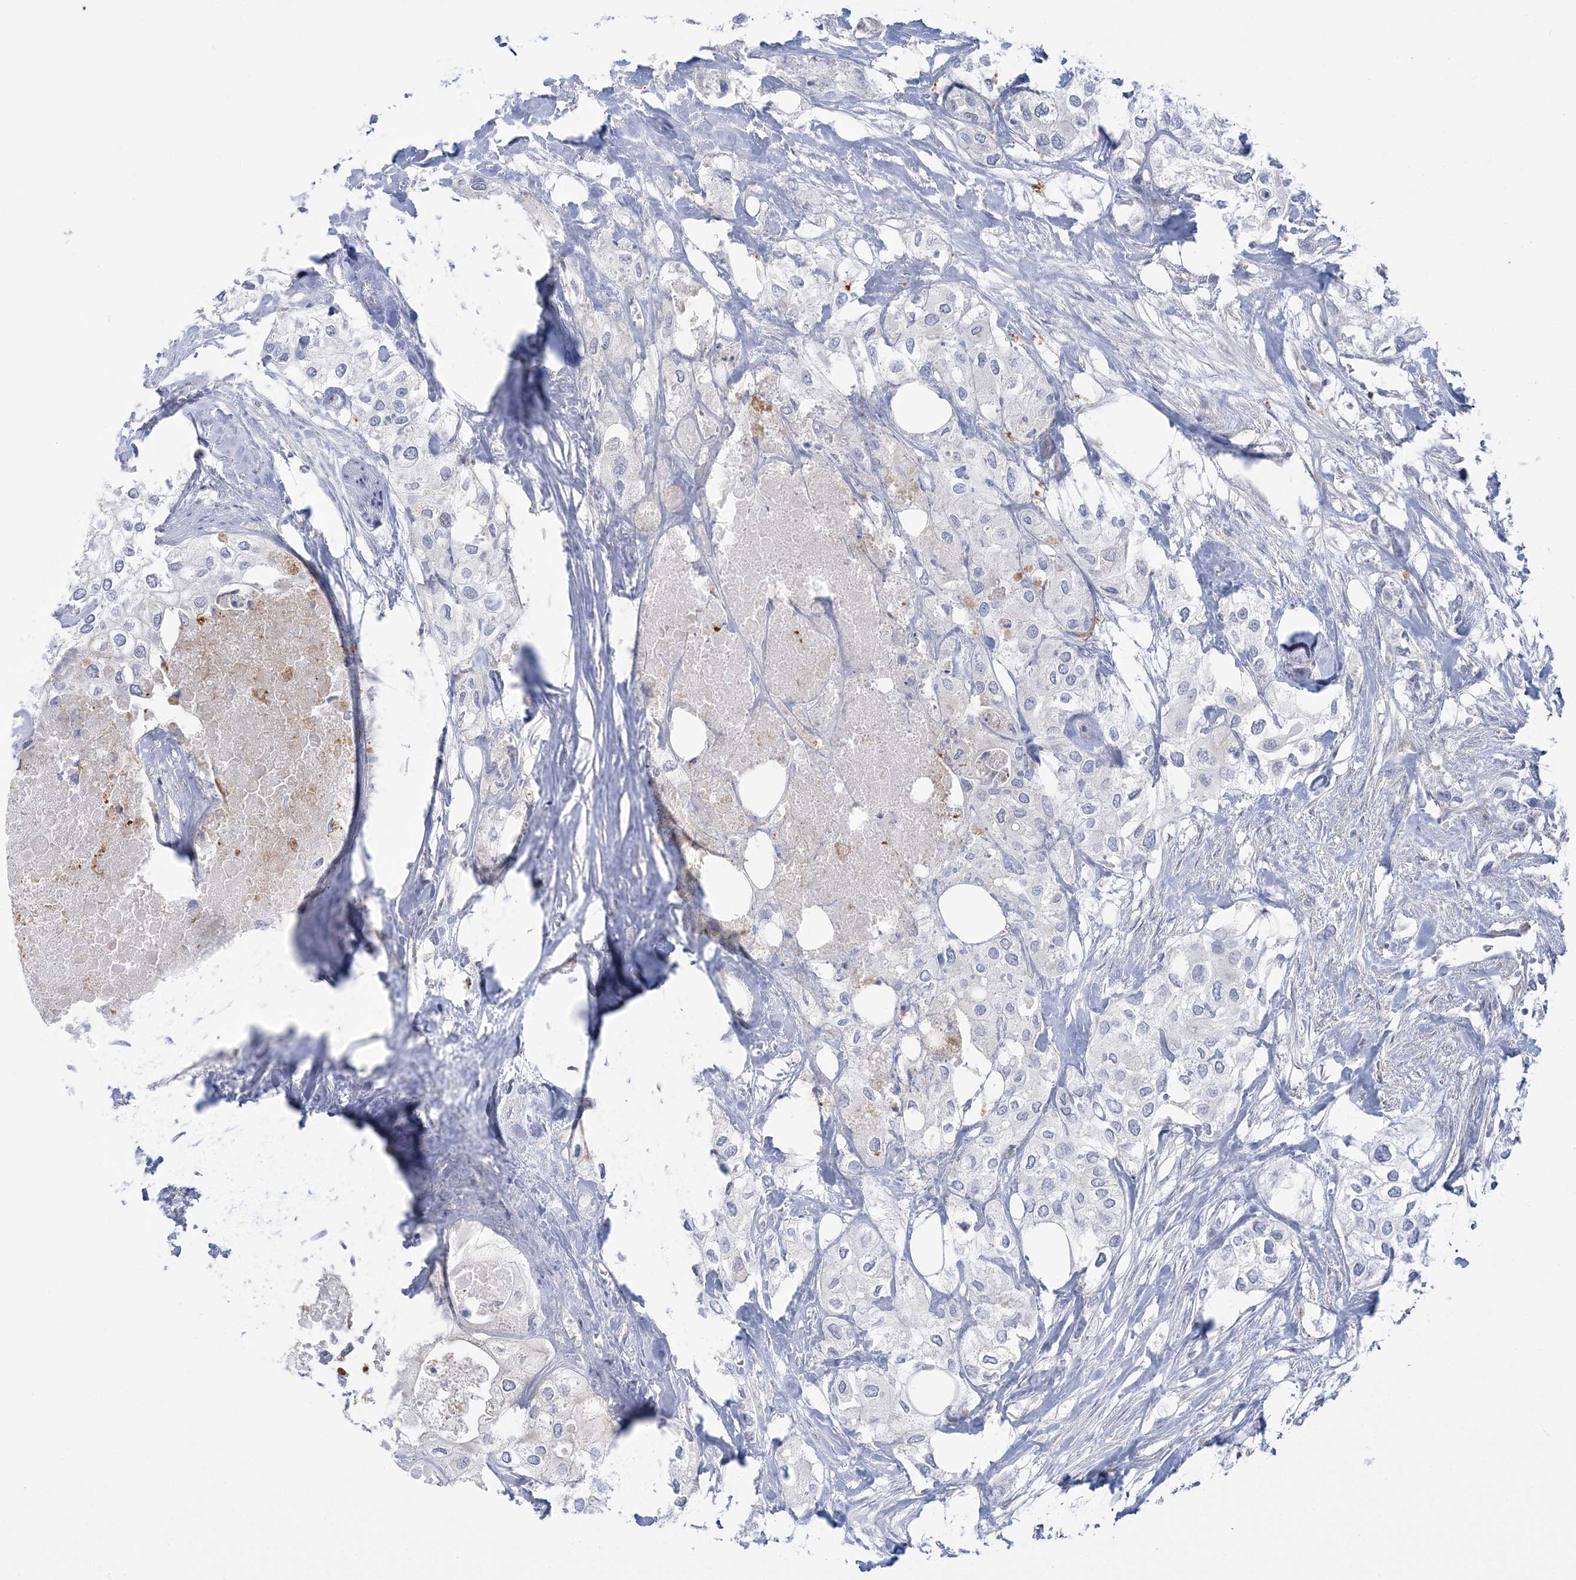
{"staining": {"intensity": "negative", "quantity": "none", "location": "none"}, "tissue": "urothelial cancer", "cell_type": "Tumor cells", "image_type": "cancer", "snomed": [{"axis": "morphology", "description": "Urothelial carcinoma, High grade"}, {"axis": "topography", "description": "Urinary bladder"}], "caption": "This is a photomicrograph of immunohistochemistry (IHC) staining of high-grade urothelial carcinoma, which shows no positivity in tumor cells.", "gene": "HAAO", "patient": {"sex": "male", "age": 64}}